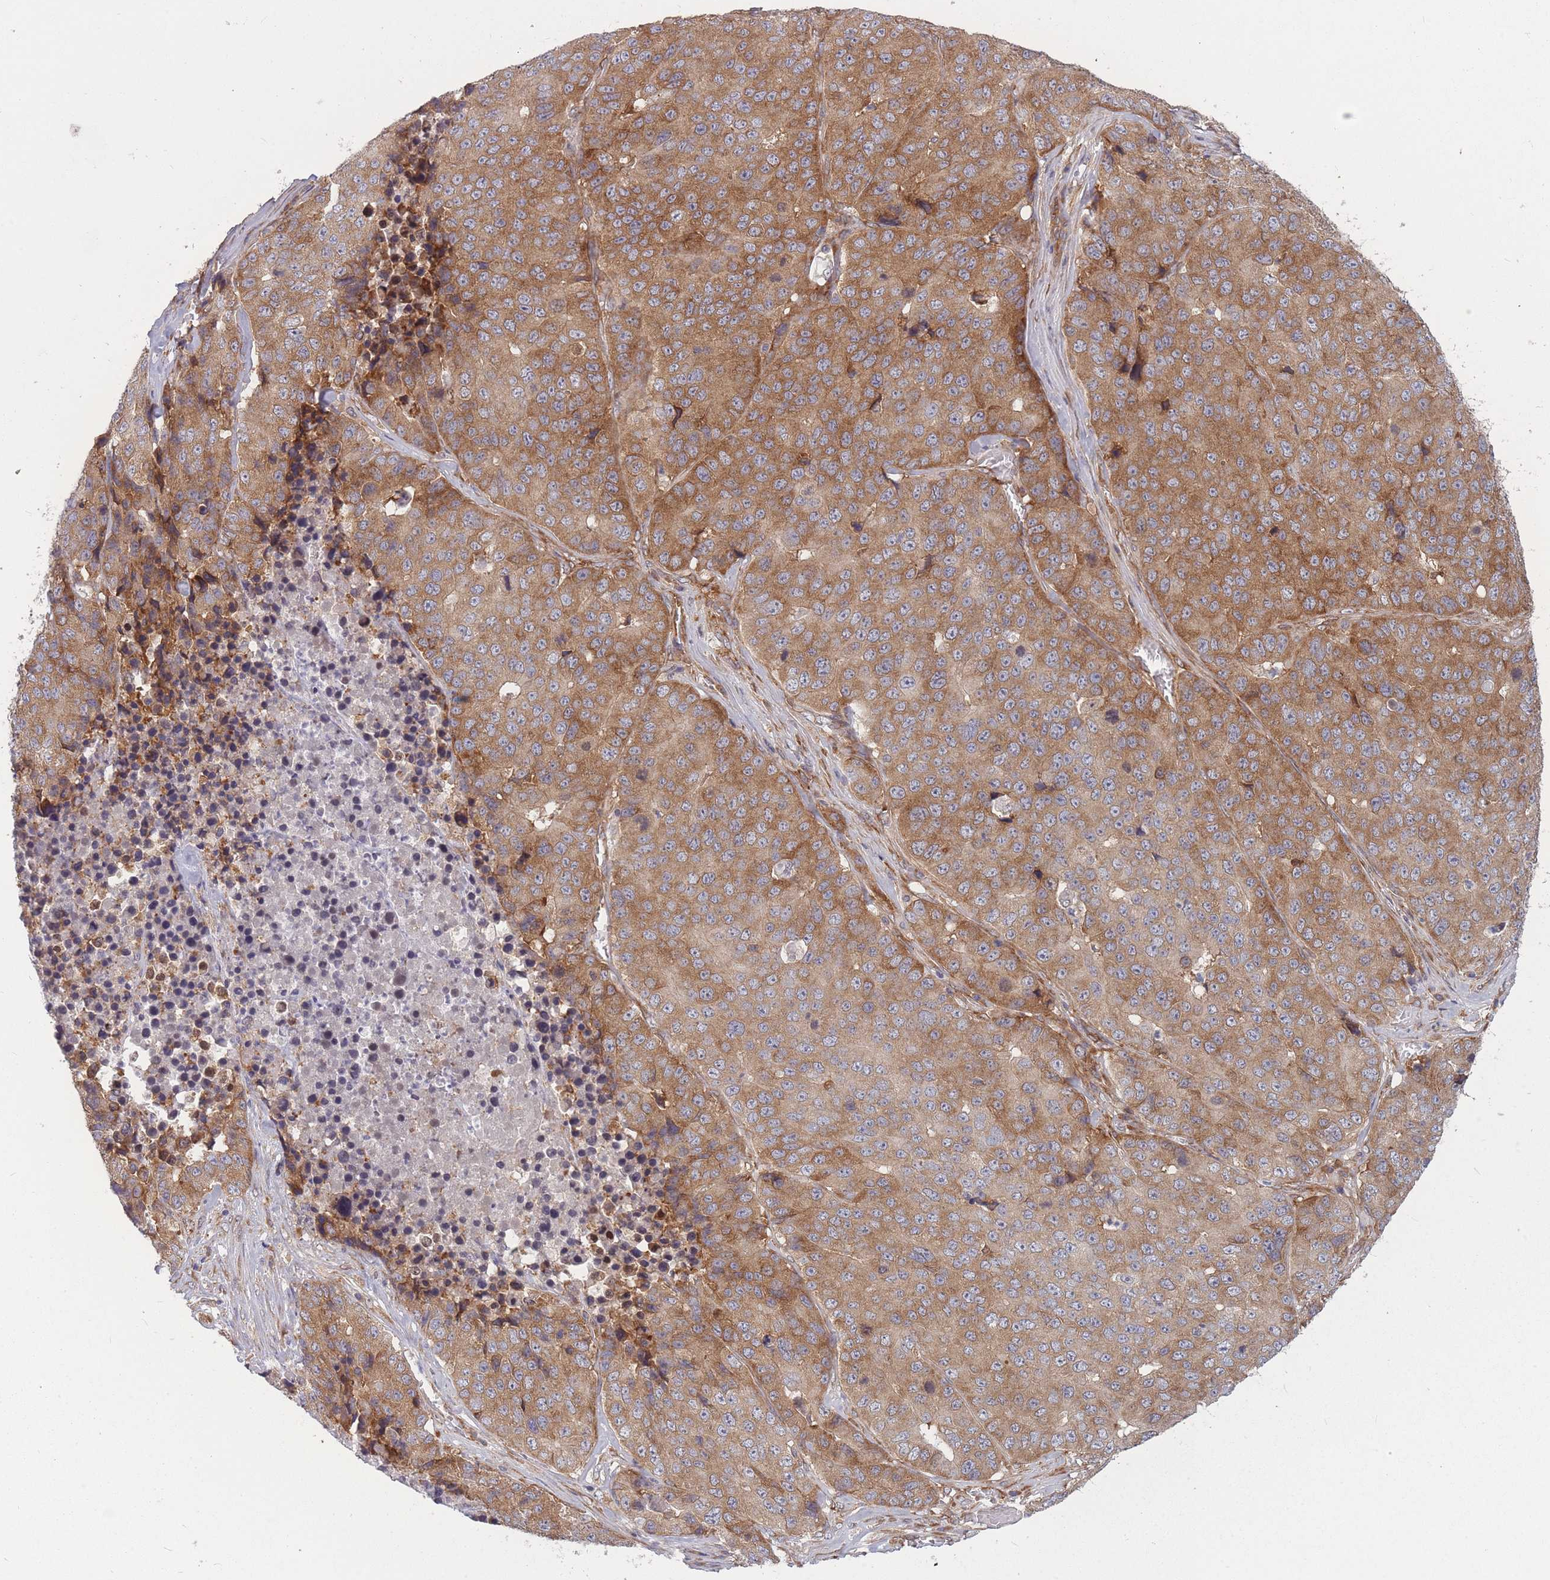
{"staining": {"intensity": "moderate", "quantity": ">75%", "location": "cytoplasmic/membranous"}, "tissue": "stomach cancer", "cell_type": "Tumor cells", "image_type": "cancer", "snomed": [{"axis": "morphology", "description": "Adenocarcinoma, NOS"}, {"axis": "topography", "description": "Stomach"}], "caption": "Tumor cells show moderate cytoplasmic/membranous expression in approximately >75% of cells in stomach cancer.", "gene": "CCDC124", "patient": {"sex": "male", "age": 71}}